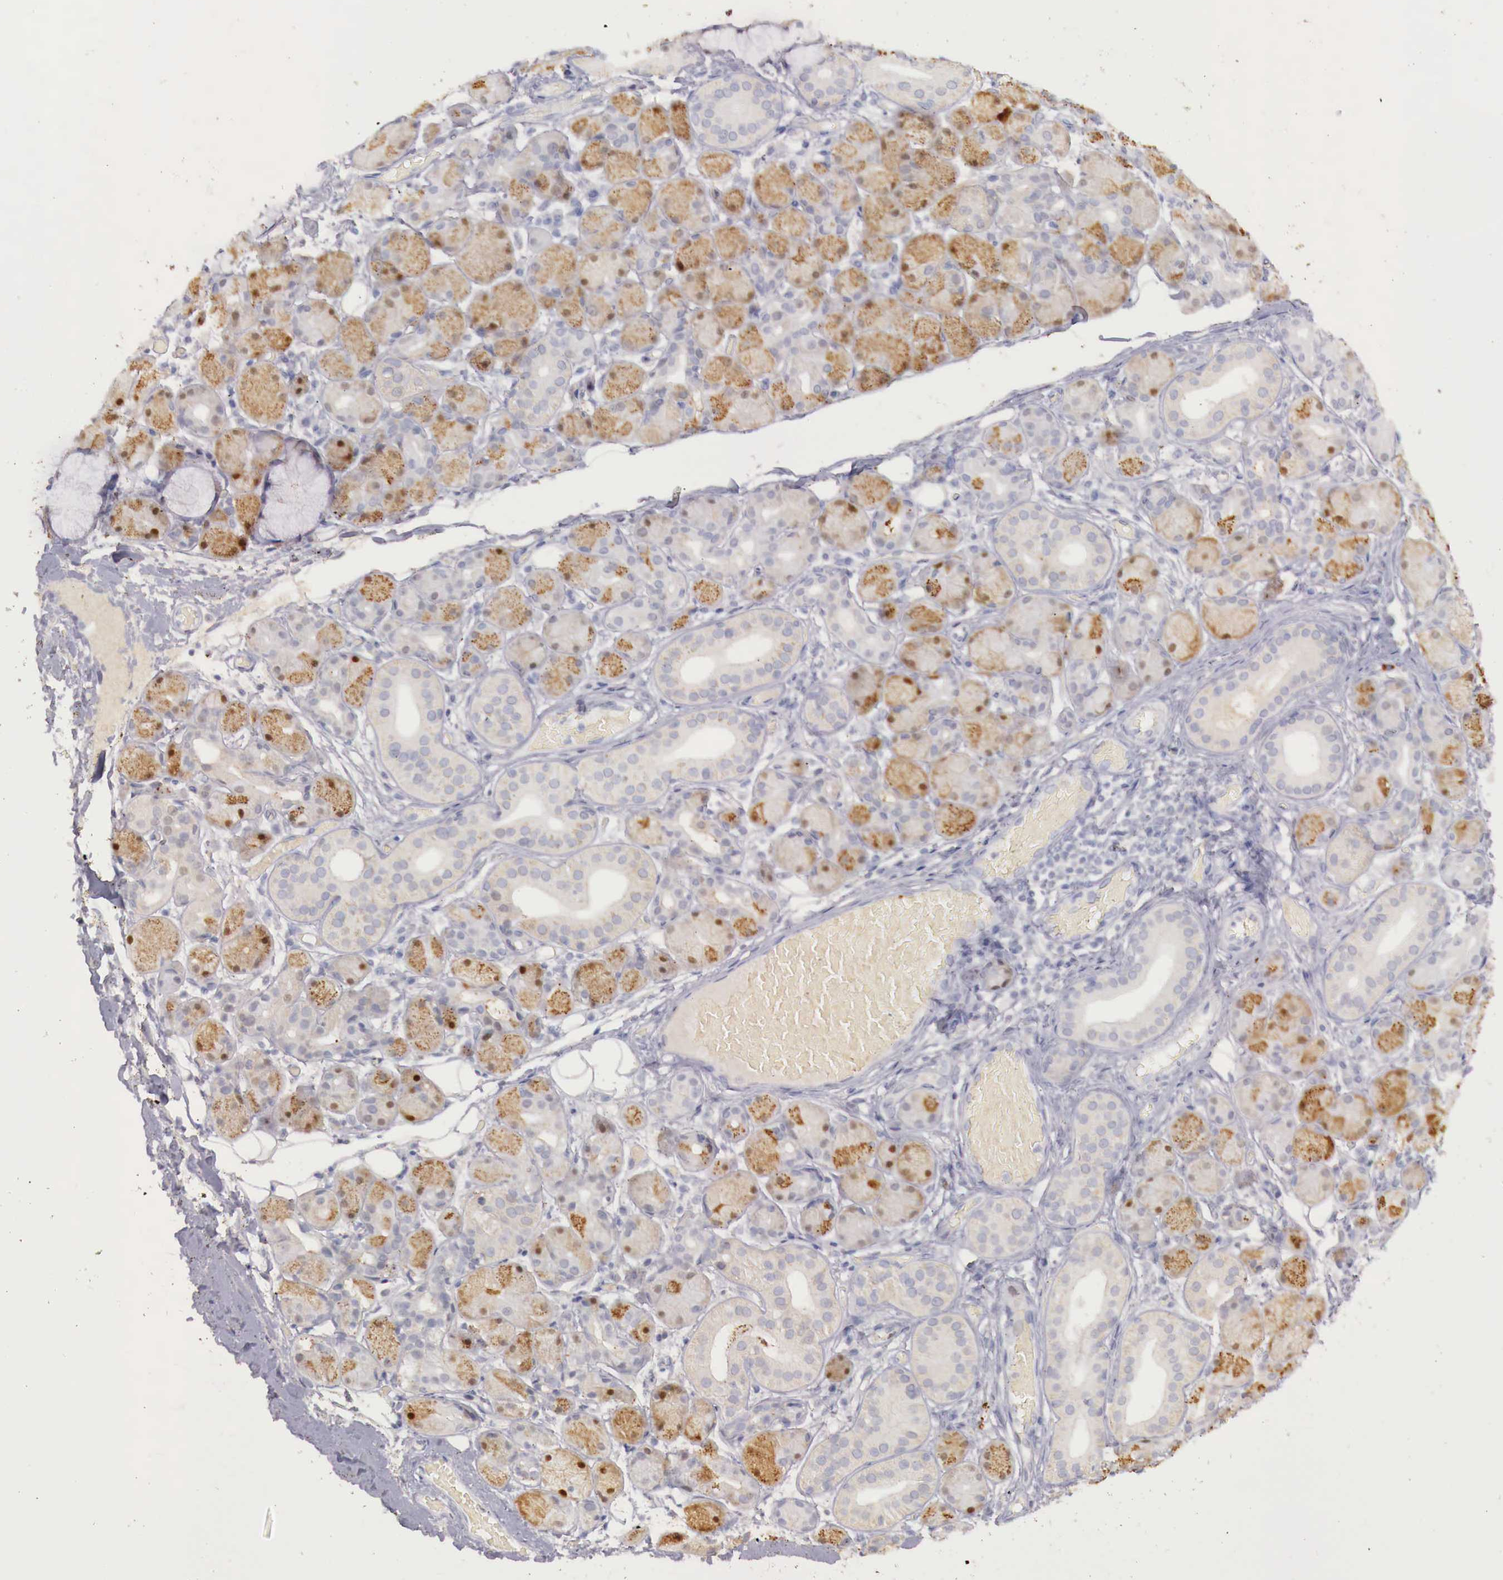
{"staining": {"intensity": "moderate", "quantity": "25%-75%", "location": "cytoplasmic/membranous,nuclear"}, "tissue": "salivary gland", "cell_type": "Glandular cells", "image_type": "normal", "snomed": [{"axis": "morphology", "description": "Normal tissue, NOS"}, {"axis": "topography", "description": "Salivary gland"}, {"axis": "topography", "description": "Peripheral nerve tissue"}], "caption": "Brown immunohistochemical staining in benign salivary gland reveals moderate cytoplasmic/membranous,nuclear expression in approximately 25%-75% of glandular cells.", "gene": "ITIH6", "patient": {"sex": "male", "age": 62}}